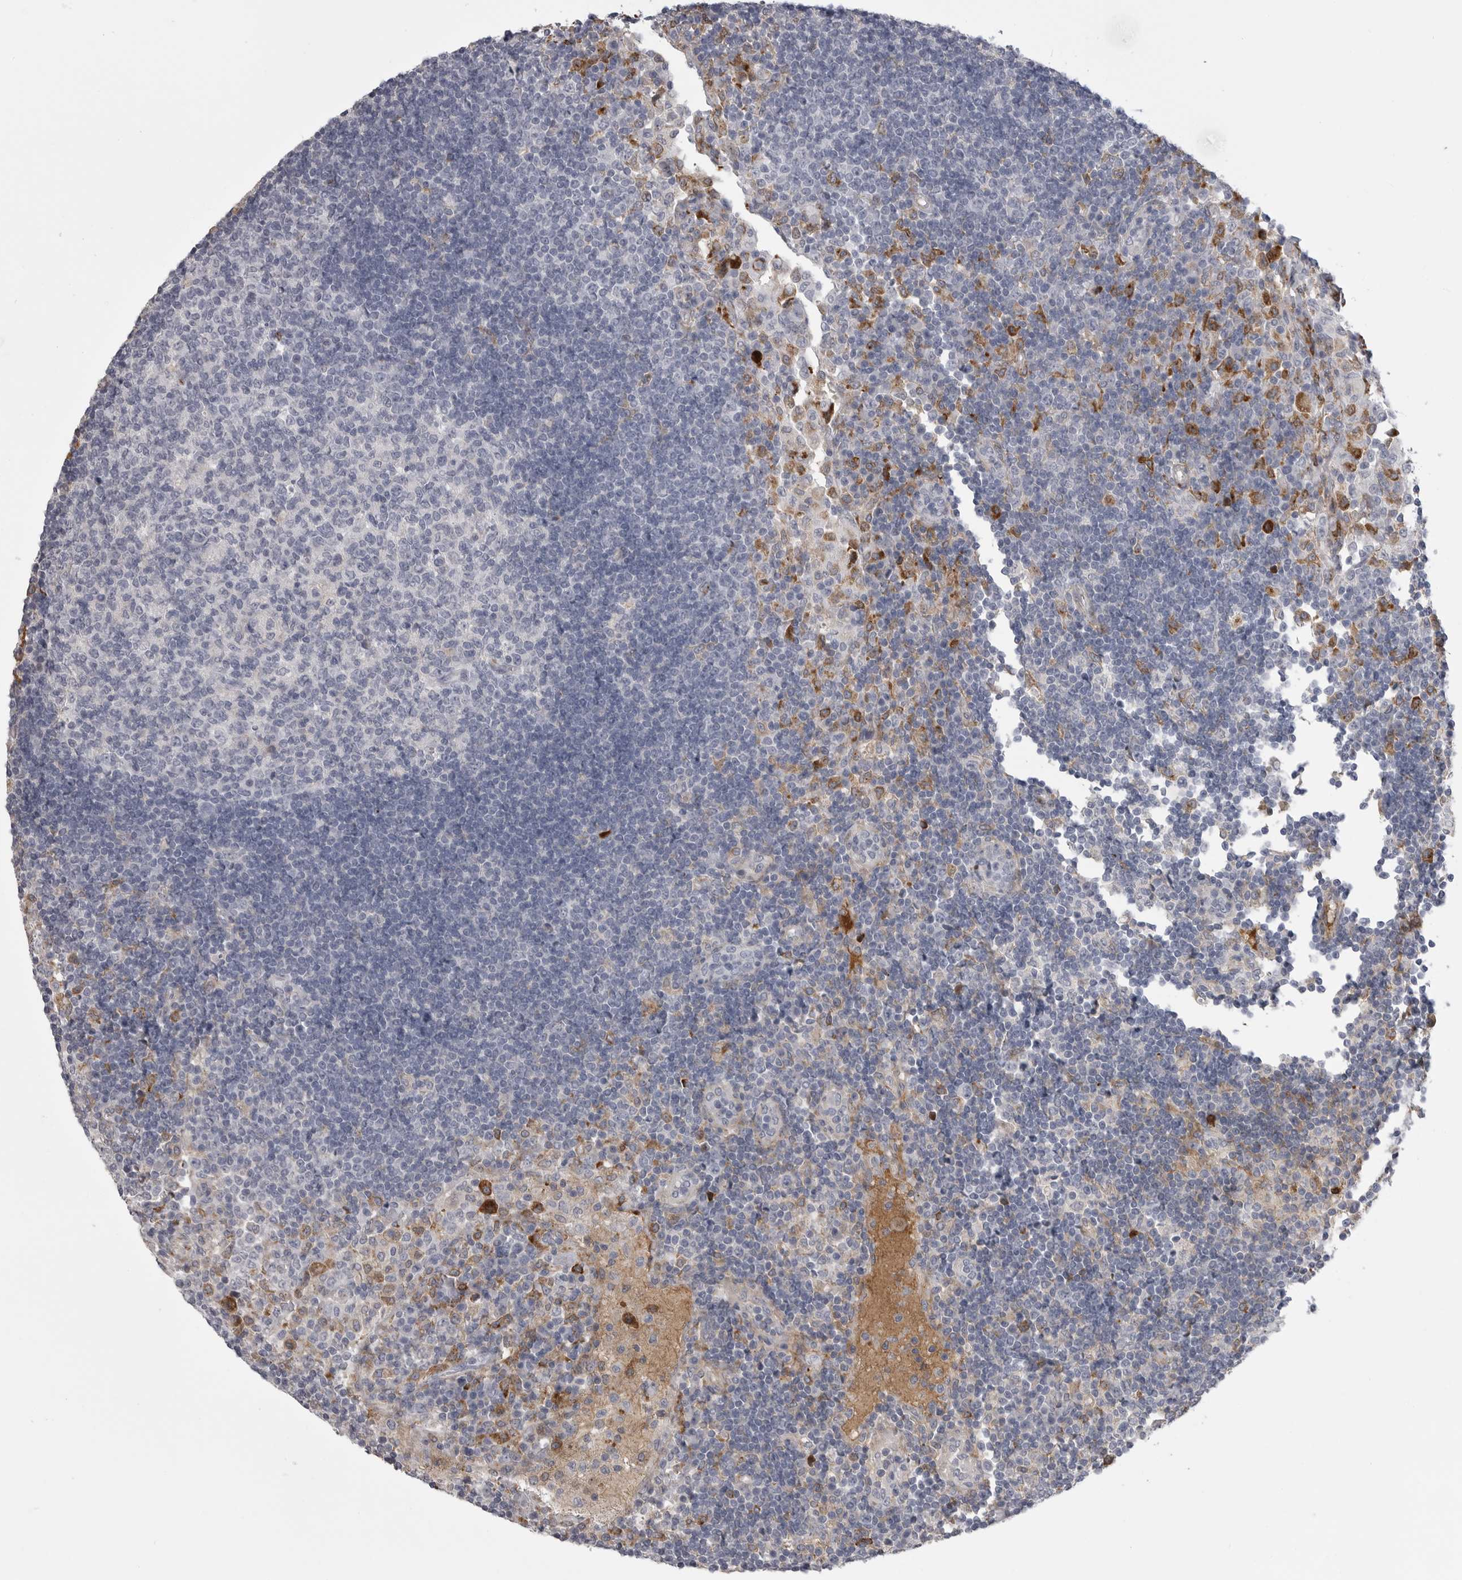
{"staining": {"intensity": "moderate", "quantity": "<25%", "location": "cytoplasmic/membranous"}, "tissue": "lymph node", "cell_type": "Germinal center cells", "image_type": "normal", "snomed": [{"axis": "morphology", "description": "Normal tissue, NOS"}, {"axis": "topography", "description": "Lymph node"}], "caption": "Immunohistochemistry (IHC) staining of unremarkable lymph node, which shows low levels of moderate cytoplasmic/membranous expression in about <25% of germinal center cells indicating moderate cytoplasmic/membranous protein staining. The staining was performed using DAB (brown) for protein detection and nuclei were counterstained in hematoxylin (blue).", "gene": "SERPING1", "patient": {"sex": "female", "age": 53}}